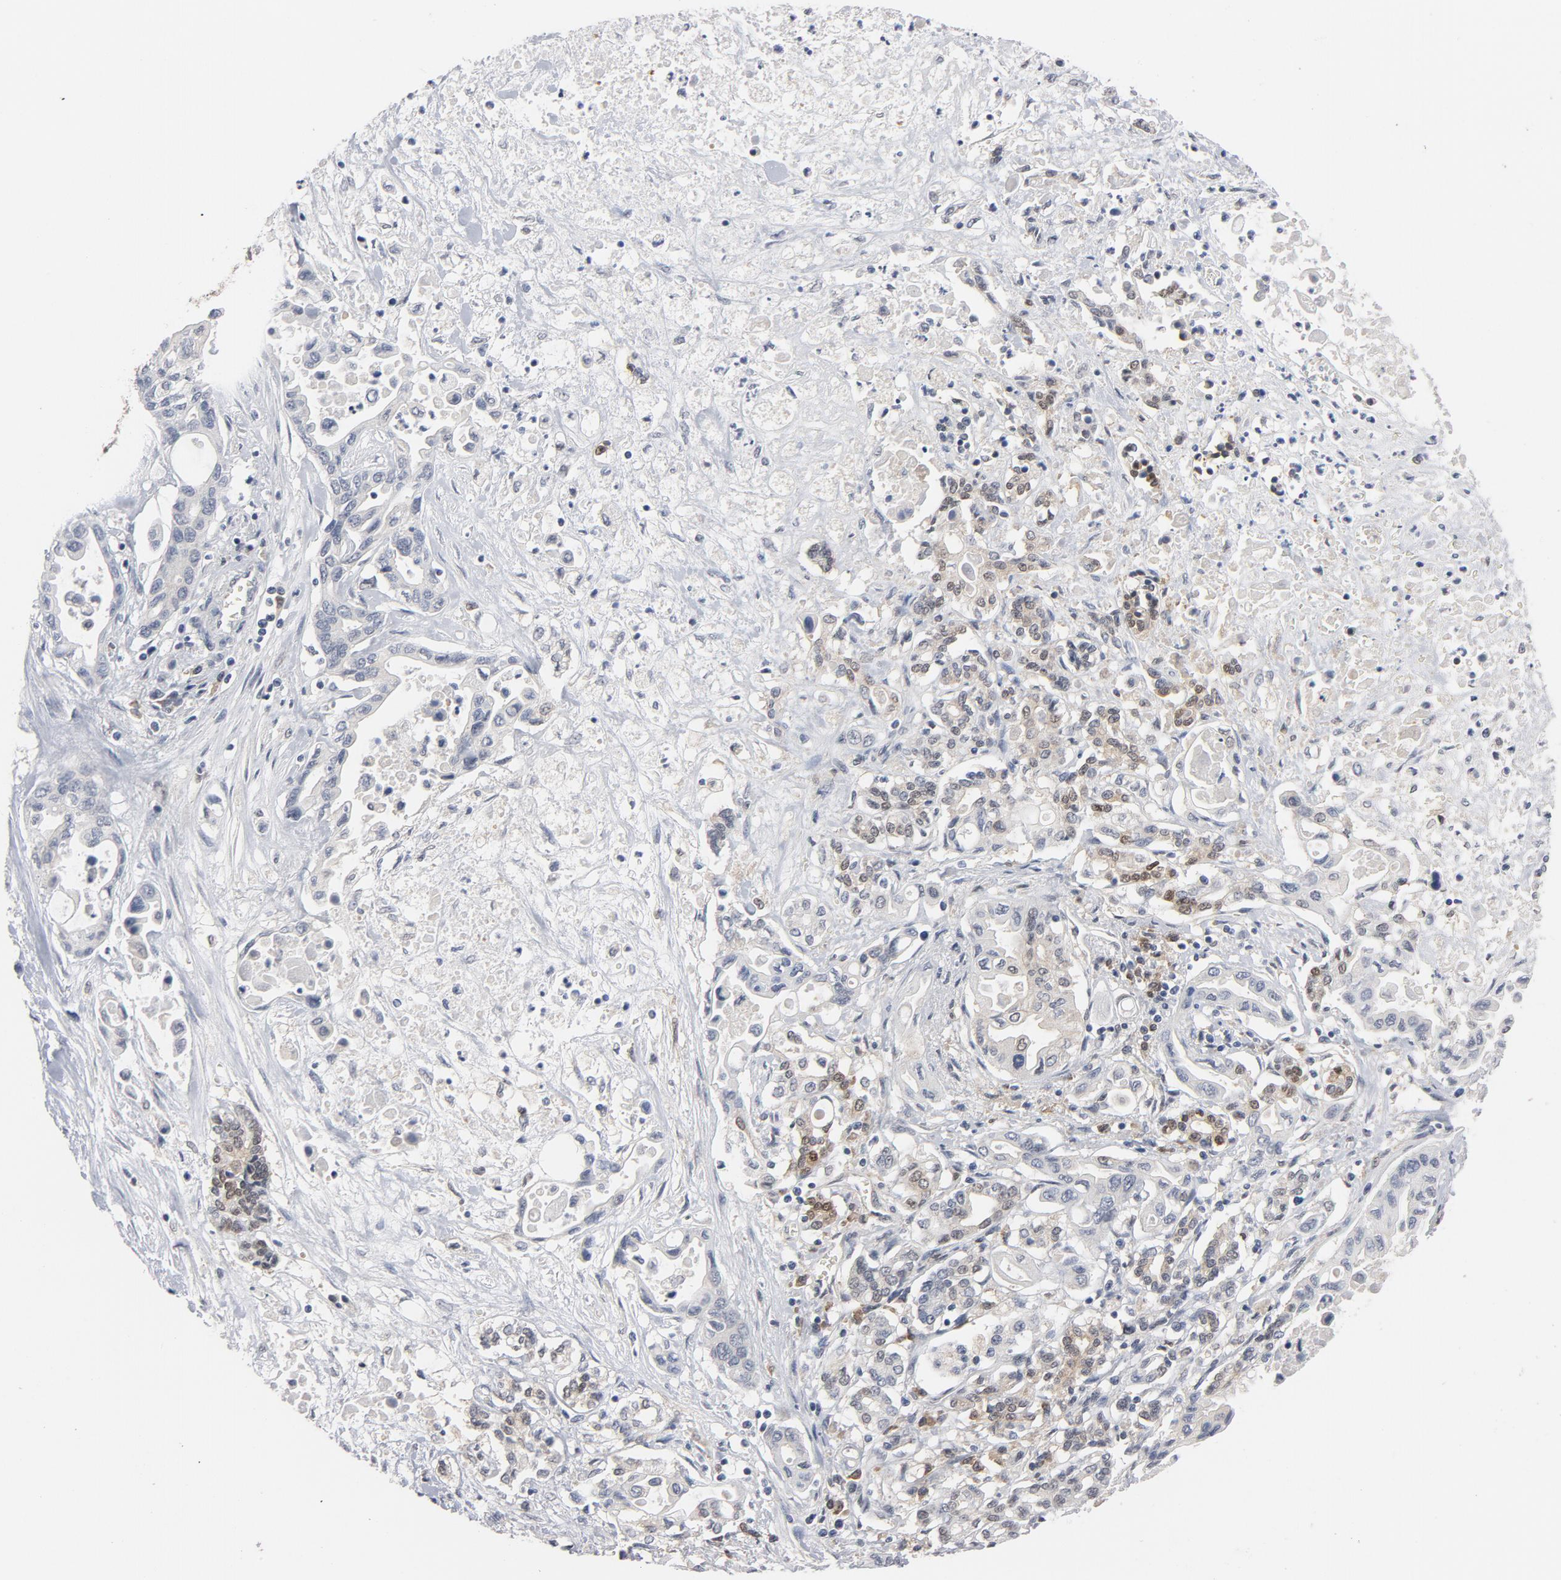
{"staining": {"intensity": "weak", "quantity": "25%-75%", "location": "cytoplasmic/membranous,nuclear"}, "tissue": "pancreatic cancer", "cell_type": "Tumor cells", "image_type": "cancer", "snomed": [{"axis": "morphology", "description": "Adenocarcinoma, NOS"}, {"axis": "topography", "description": "Pancreas"}], "caption": "Pancreatic cancer stained with a protein marker reveals weak staining in tumor cells.", "gene": "PRDX1", "patient": {"sex": "female", "age": 57}}